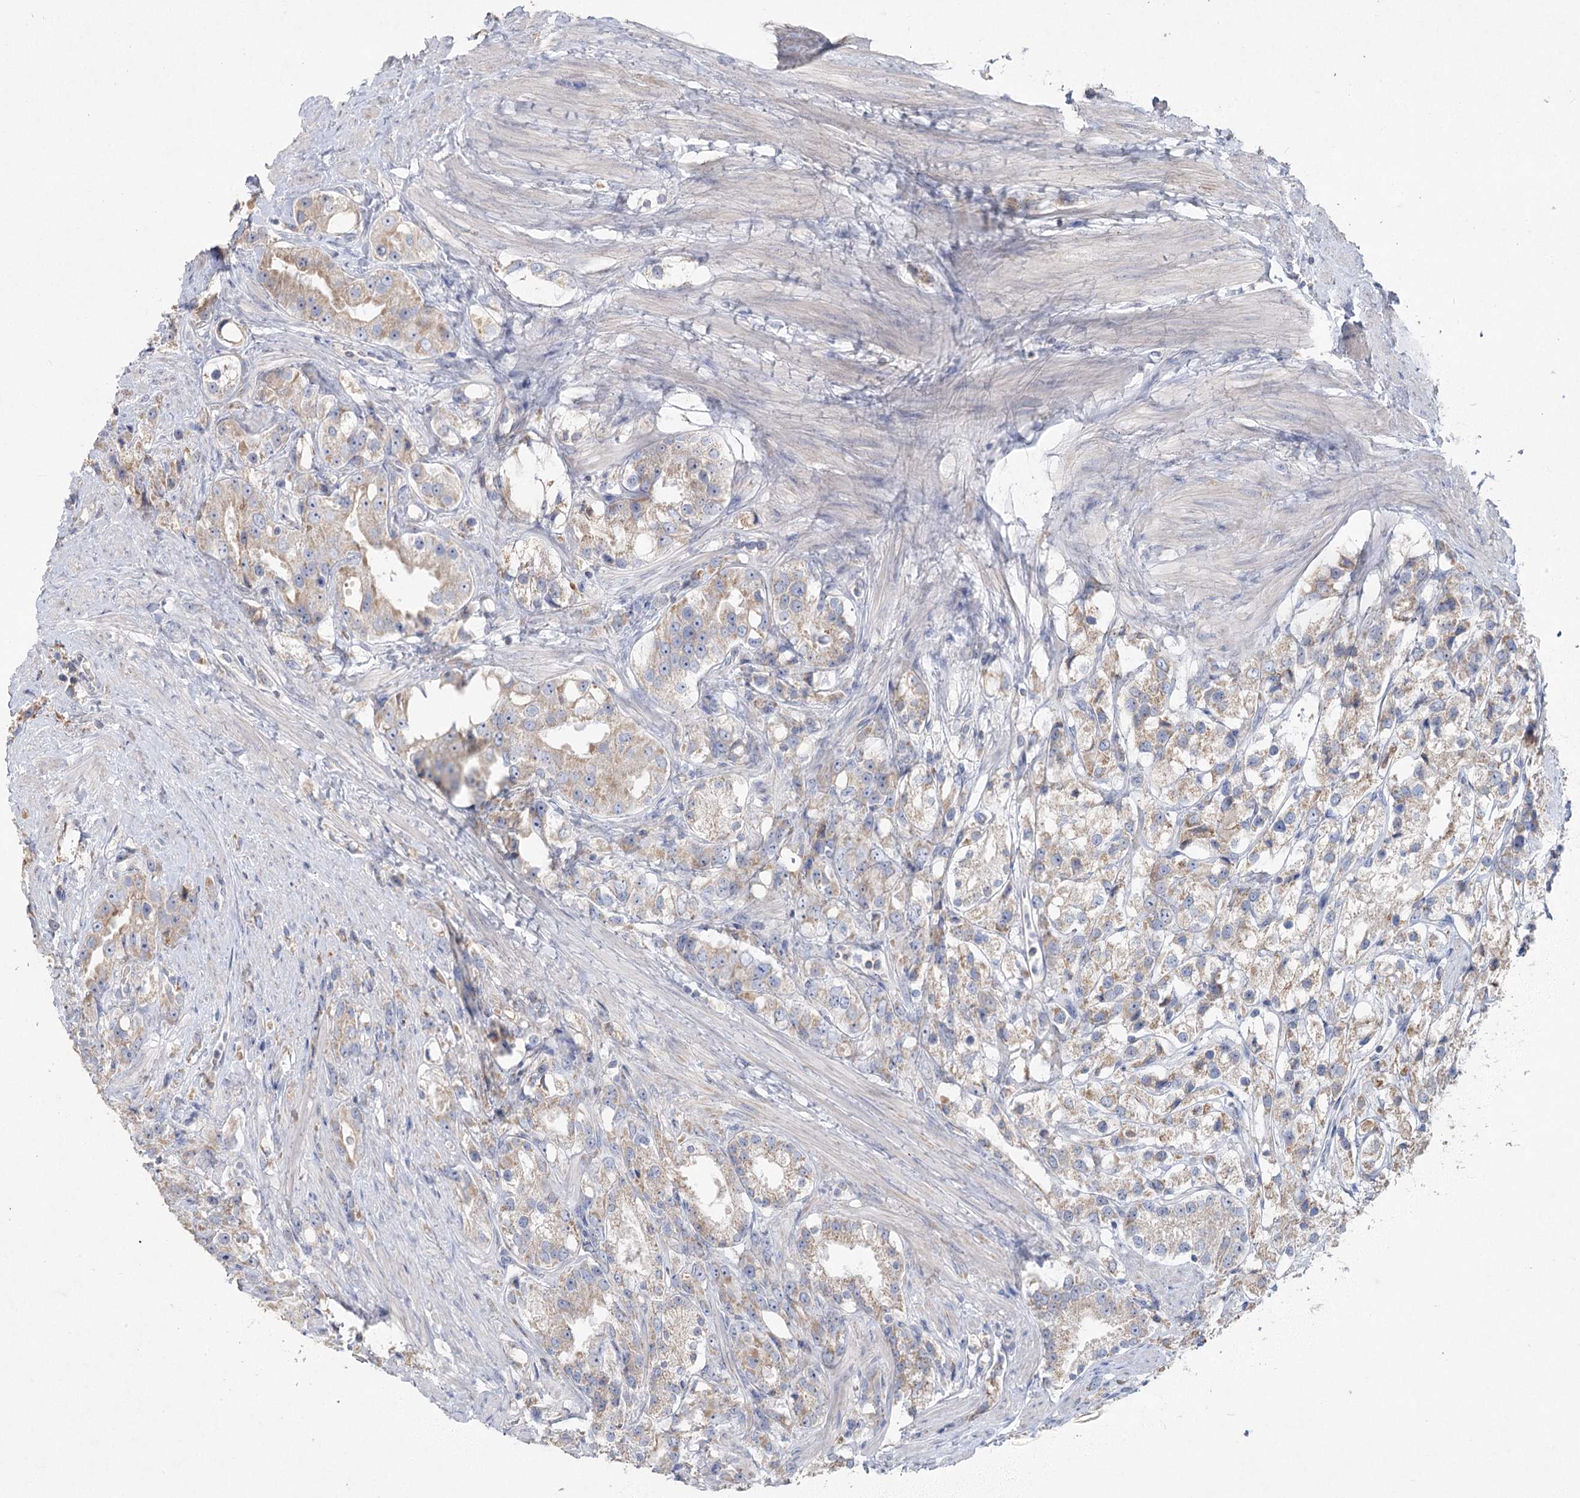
{"staining": {"intensity": "weak", "quantity": ">75%", "location": "cytoplasmic/membranous"}, "tissue": "prostate cancer", "cell_type": "Tumor cells", "image_type": "cancer", "snomed": [{"axis": "morphology", "description": "Adenocarcinoma, NOS"}, {"axis": "topography", "description": "Prostate"}], "caption": "Human prostate cancer (adenocarcinoma) stained with a protein marker demonstrates weak staining in tumor cells.", "gene": "TMEM187", "patient": {"sex": "male", "age": 79}}